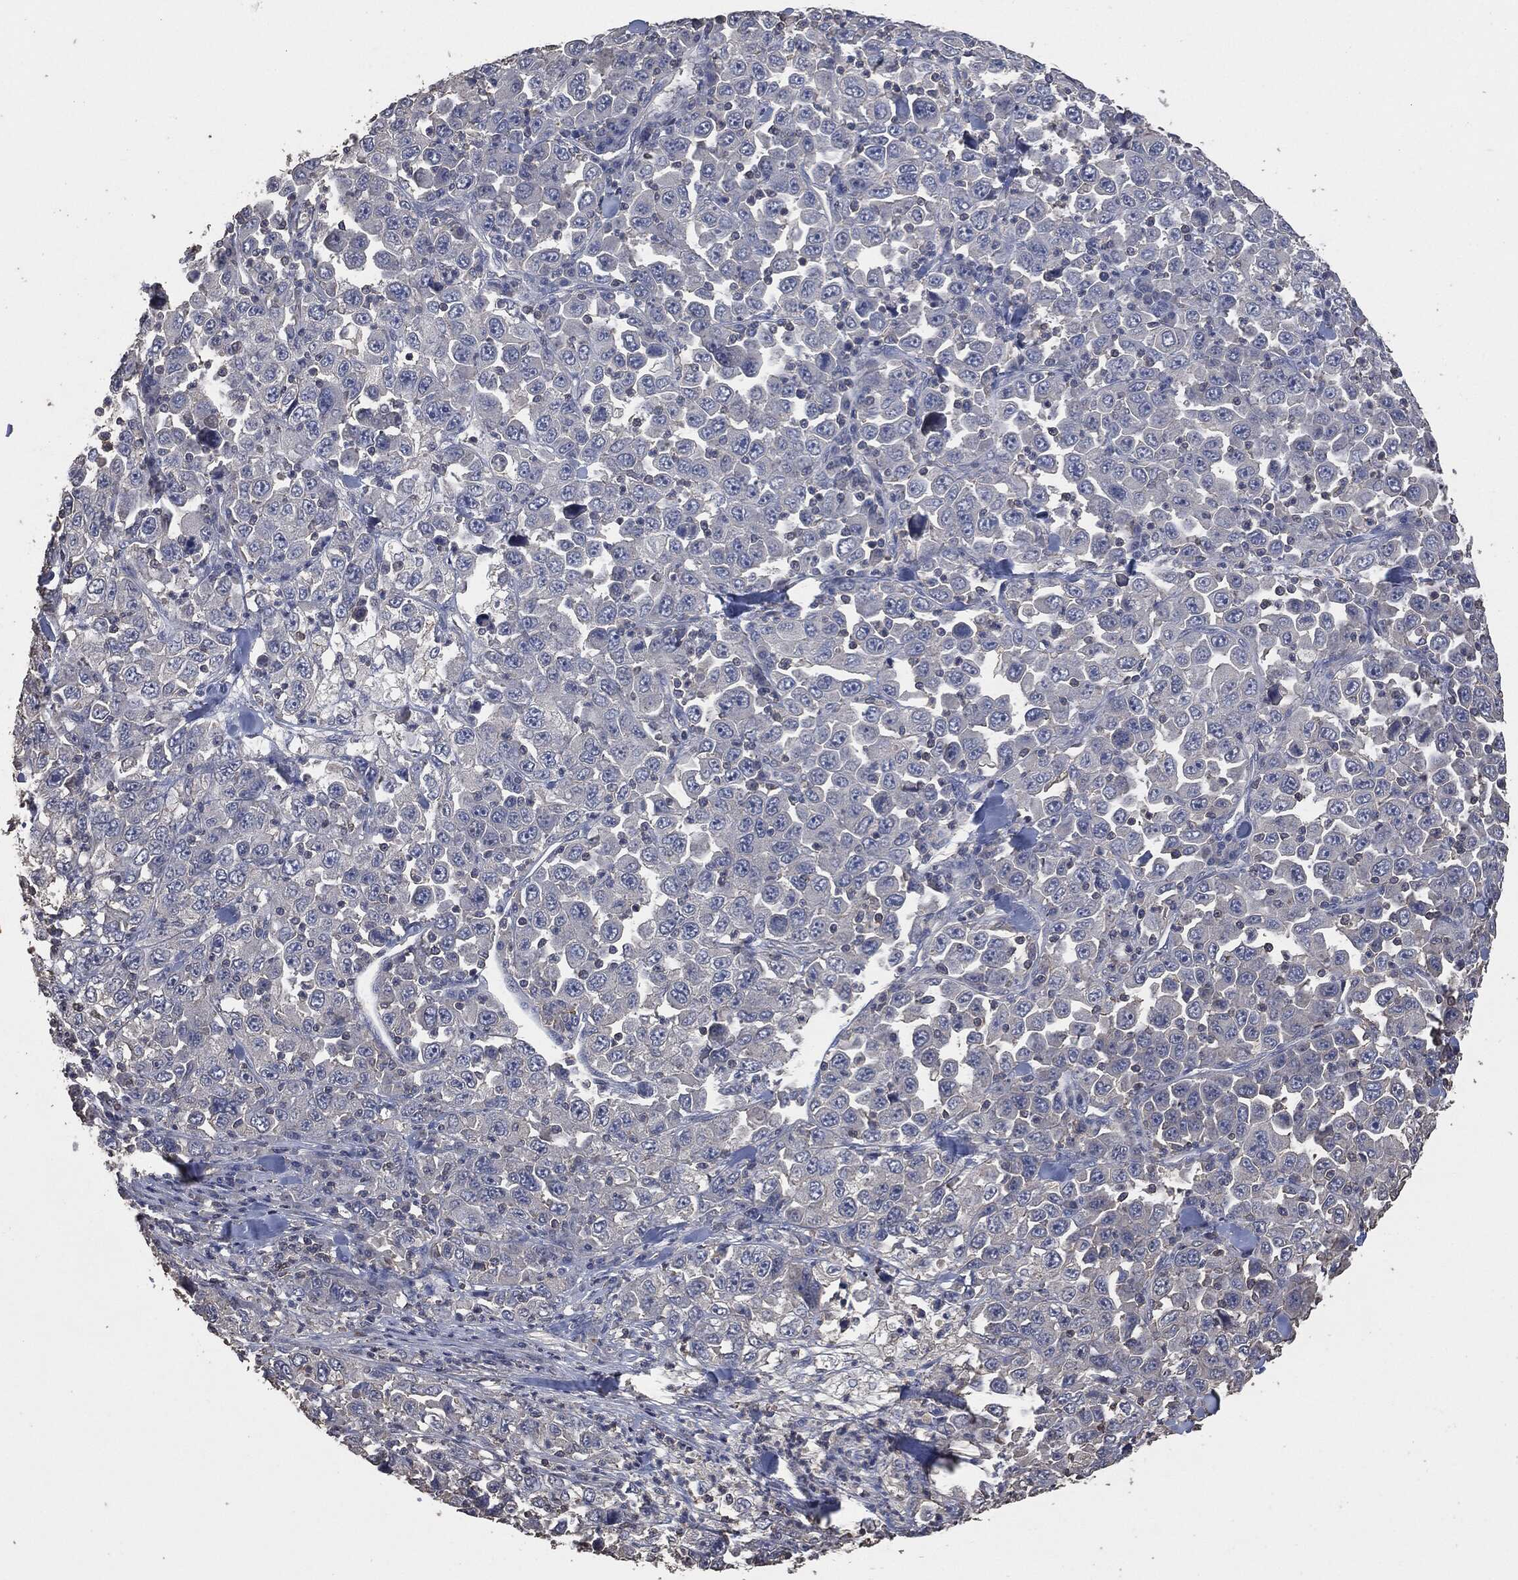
{"staining": {"intensity": "negative", "quantity": "none", "location": "none"}, "tissue": "stomach cancer", "cell_type": "Tumor cells", "image_type": "cancer", "snomed": [{"axis": "morphology", "description": "Normal tissue, NOS"}, {"axis": "morphology", "description": "Adenocarcinoma, NOS"}, {"axis": "topography", "description": "Stomach, upper"}, {"axis": "topography", "description": "Stomach"}], "caption": "The histopathology image demonstrates no significant positivity in tumor cells of stomach cancer (adenocarcinoma).", "gene": "MSLN", "patient": {"sex": "male", "age": 59}}